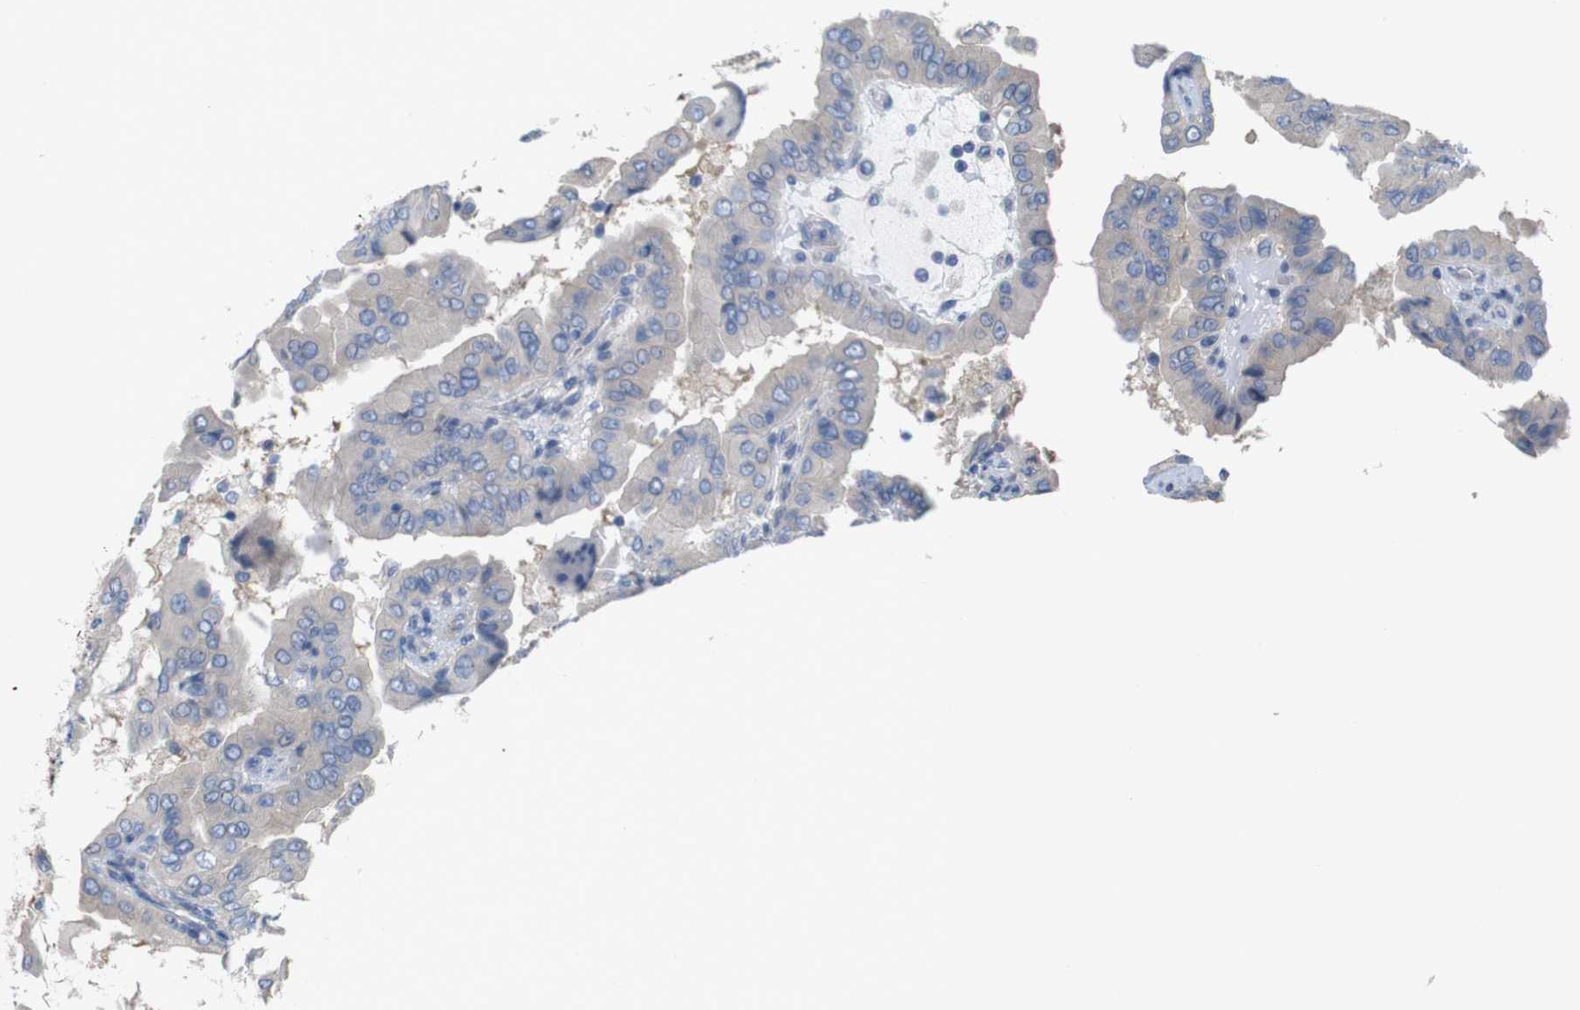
{"staining": {"intensity": "negative", "quantity": "none", "location": "none"}, "tissue": "thyroid cancer", "cell_type": "Tumor cells", "image_type": "cancer", "snomed": [{"axis": "morphology", "description": "Papillary adenocarcinoma, NOS"}, {"axis": "topography", "description": "Thyroid gland"}], "caption": "The micrograph reveals no significant staining in tumor cells of papillary adenocarcinoma (thyroid).", "gene": "MYEOV", "patient": {"sex": "male", "age": 33}}